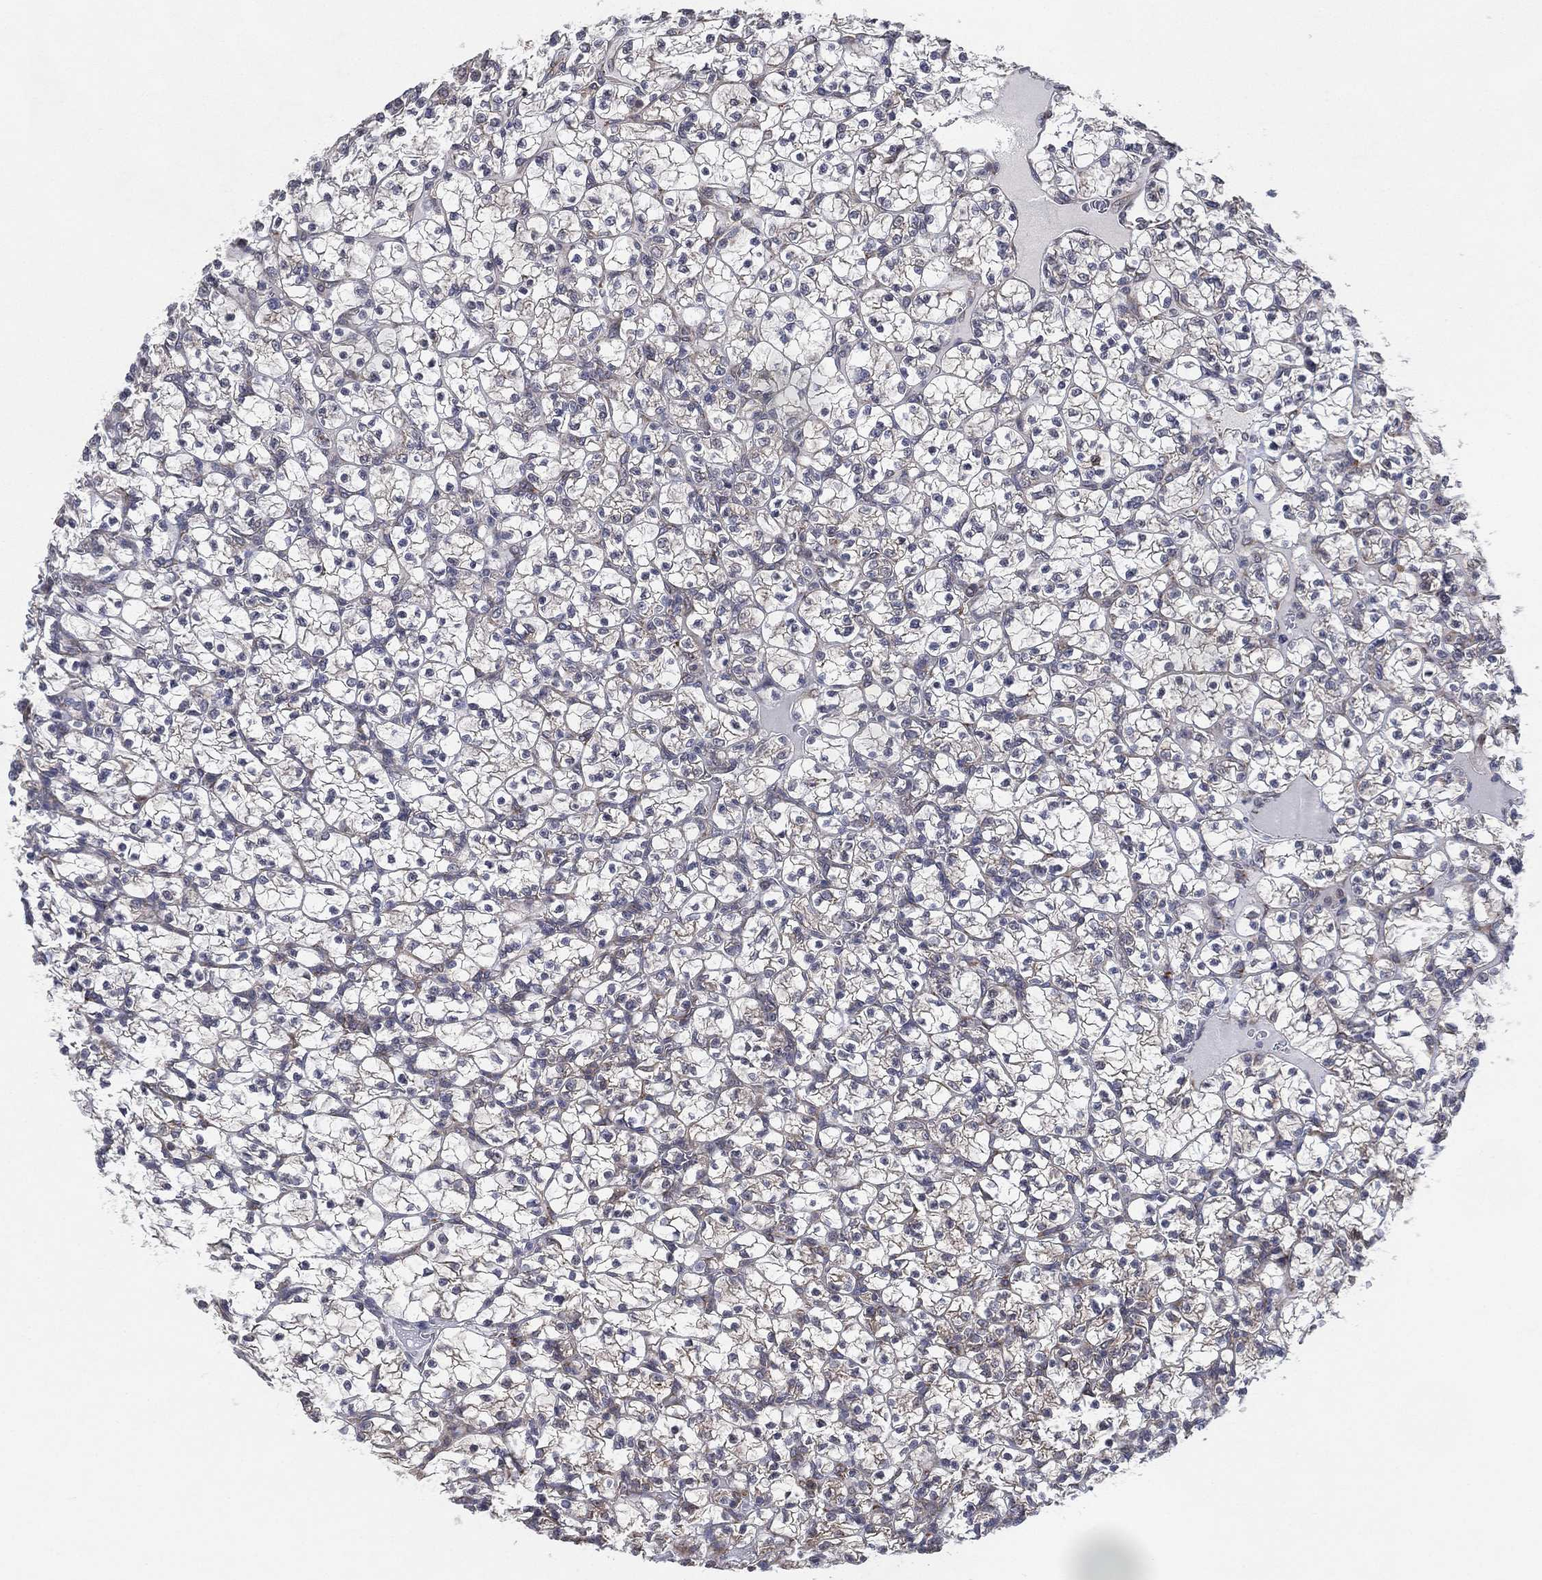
{"staining": {"intensity": "negative", "quantity": "none", "location": "none"}, "tissue": "renal cancer", "cell_type": "Tumor cells", "image_type": "cancer", "snomed": [{"axis": "morphology", "description": "Adenocarcinoma, NOS"}, {"axis": "topography", "description": "Kidney"}], "caption": "Immunohistochemistry image of renal adenocarcinoma stained for a protein (brown), which shows no expression in tumor cells. (DAB (3,3'-diaminobenzidine) immunohistochemistry (IHC), high magnification).", "gene": "FAM104A", "patient": {"sex": "female", "age": 89}}